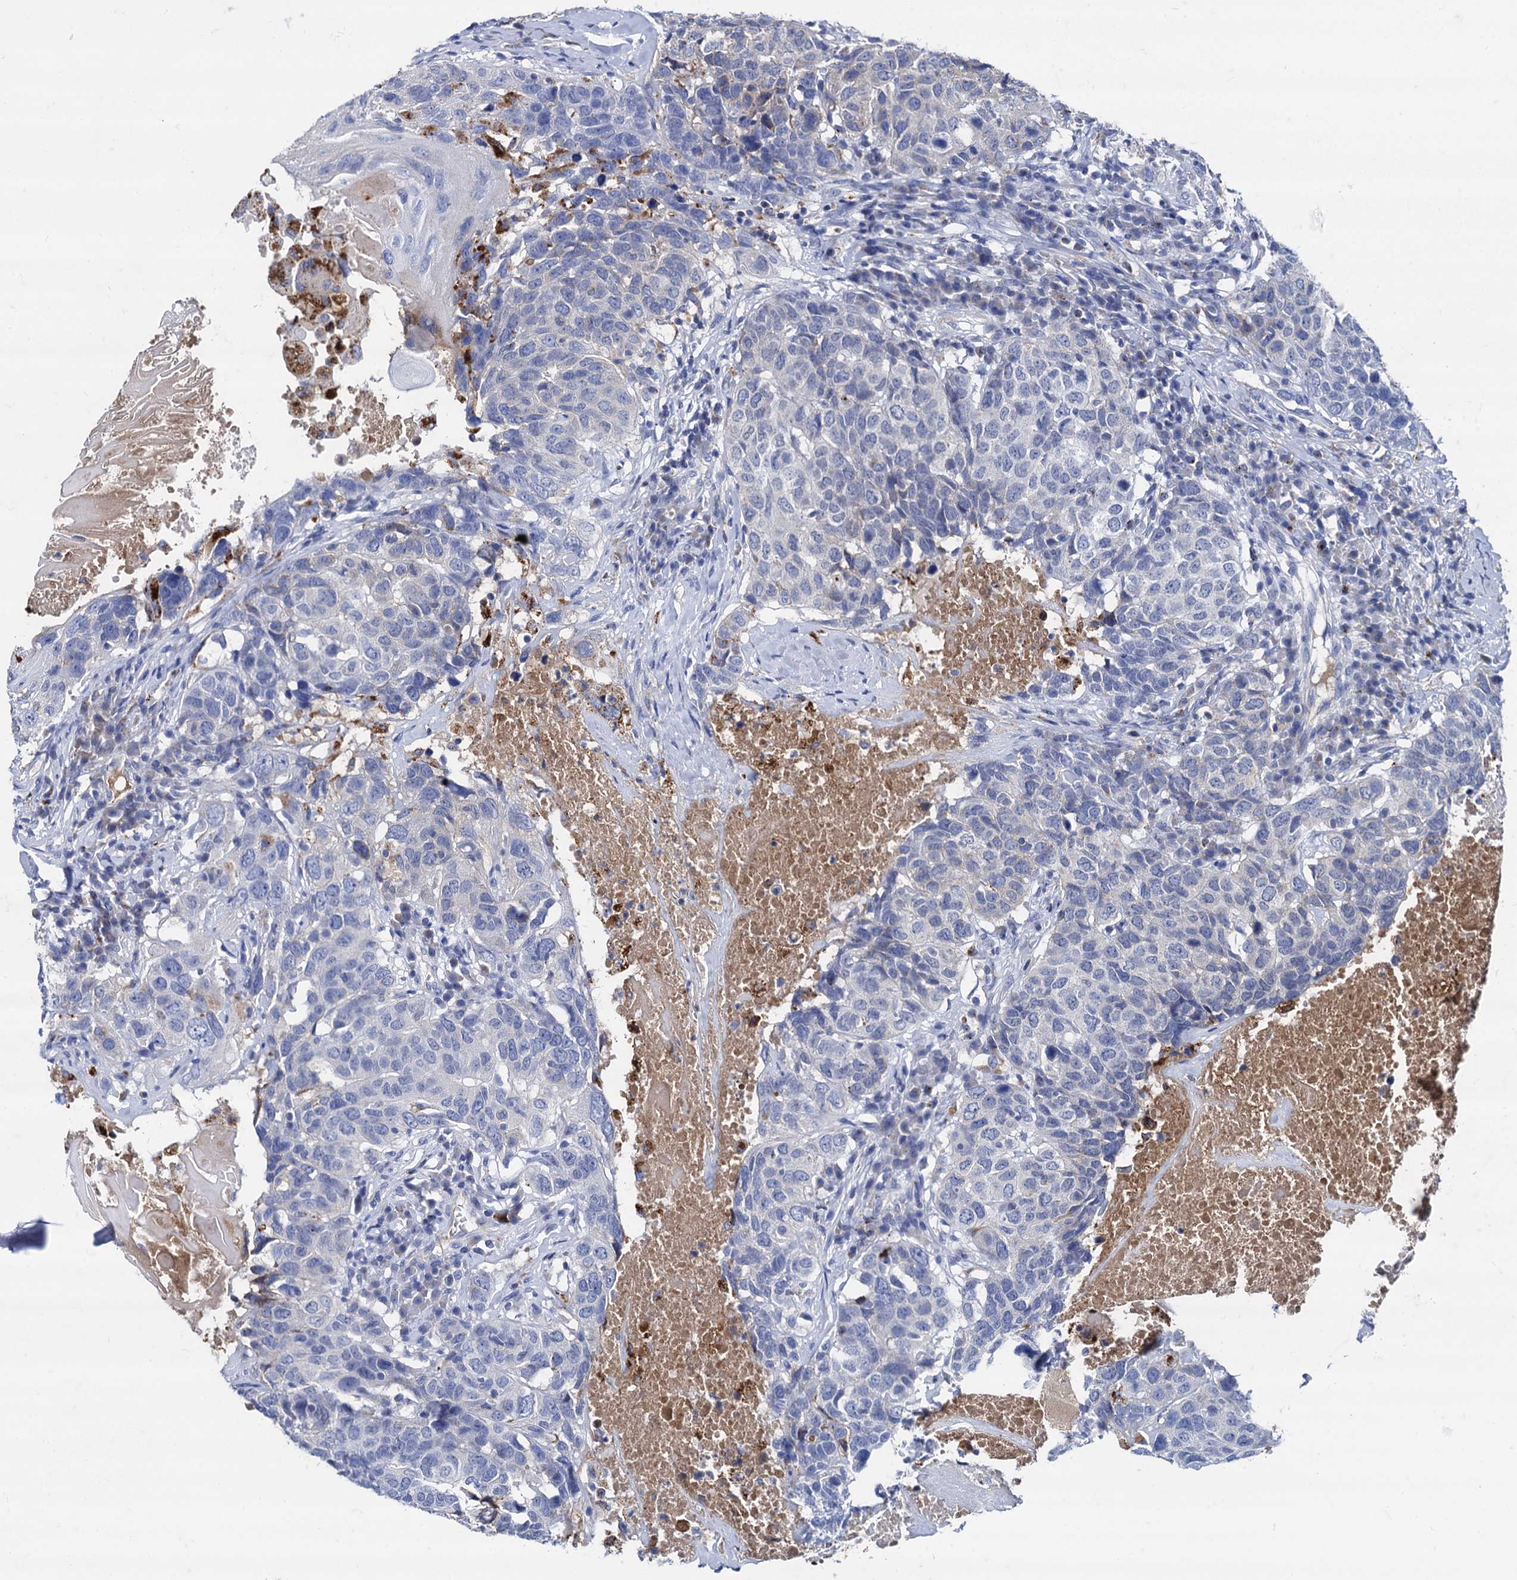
{"staining": {"intensity": "negative", "quantity": "none", "location": "none"}, "tissue": "head and neck cancer", "cell_type": "Tumor cells", "image_type": "cancer", "snomed": [{"axis": "morphology", "description": "Squamous cell carcinoma, NOS"}, {"axis": "topography", "description": "Head-Neck"}], "caption": "A micrograph of head and neck squamous cell carcinoma stained for a protein shows no brown staining in tumor cells.", "gene": "APOD", "patient": {"sex": "male", "age": 66}}